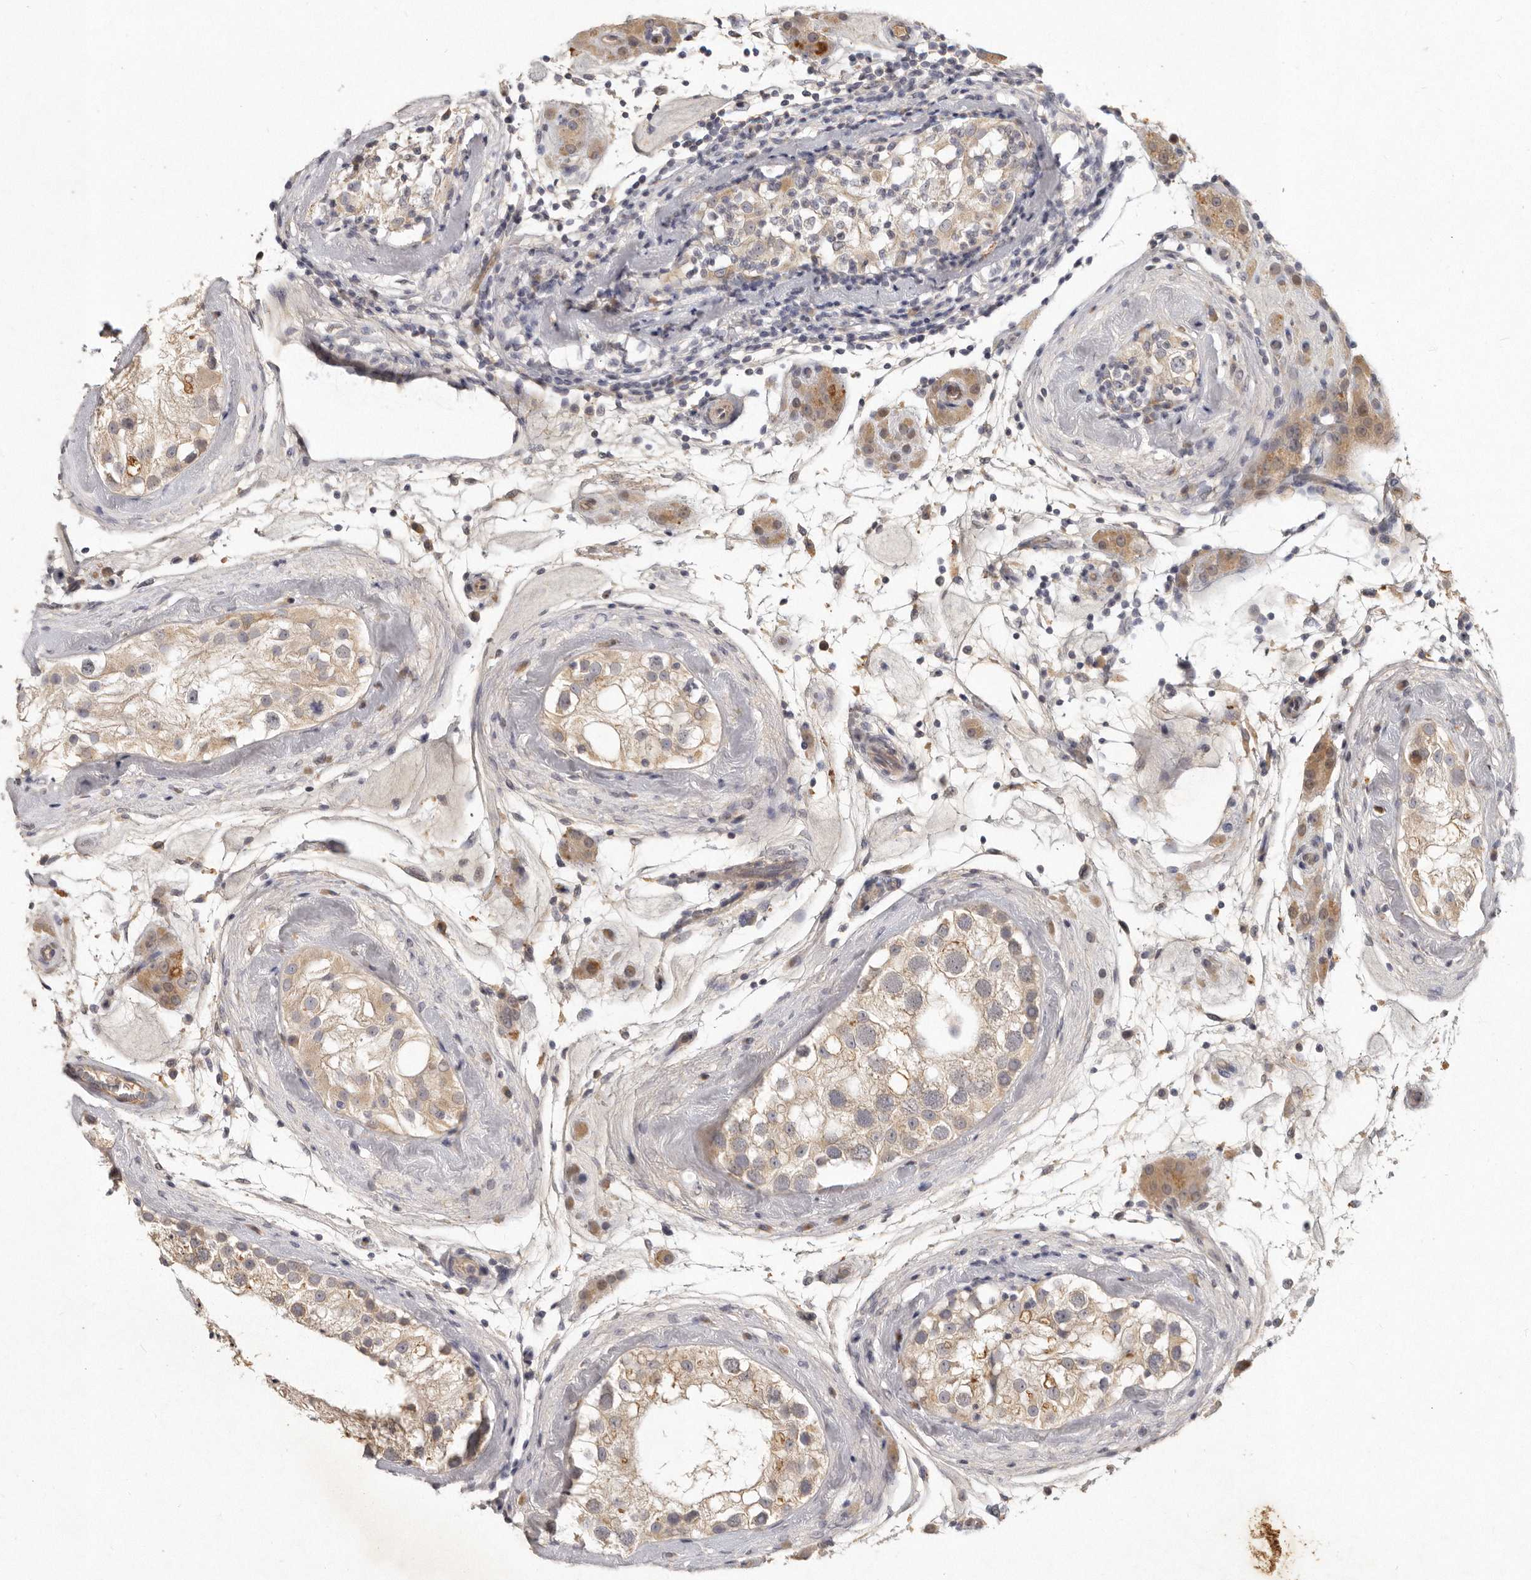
{"staining": {"intensity": "weak", "quantity": ">75%", "location": "cytoplasmic/membranous"}, "tissue": "testis", "cell_type": "Cells in seminiferous ducts", "image_type": "normal", "snomed": [{"axis": "morphology", "description": "Normal tissue, NOS"}, {"axis": "topography", "description": "Testis"}], "caption": "Immunohistochemical staining of benign human testis exhibits low levels of weak cytoplasmic/membranous expression in approximately >75% of cells in seminiferous ducts.", "gene": "SLC22A1", "patient": {"sex": "male", "age": 46}}